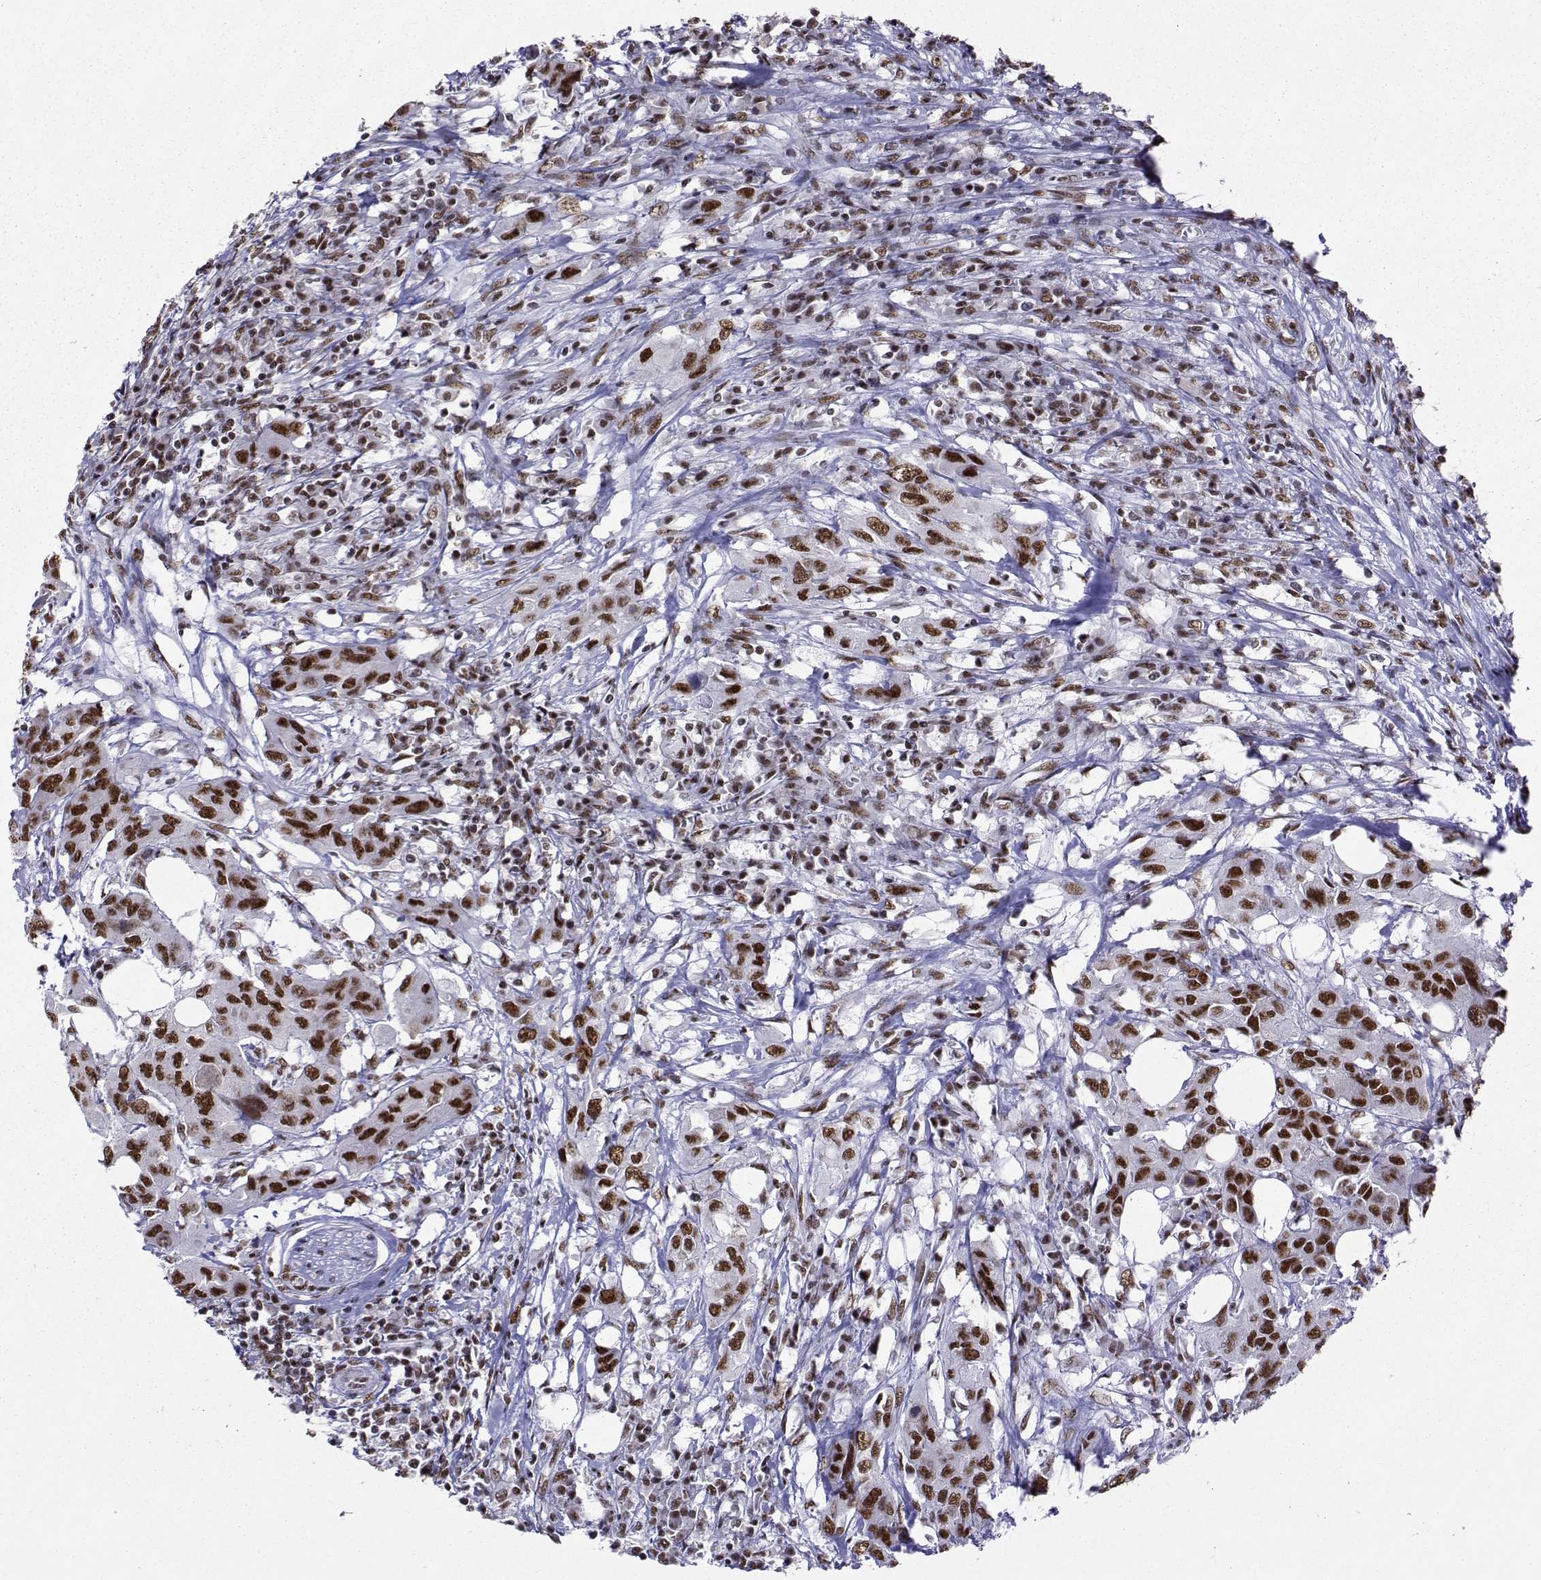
{"staining": {"intensity": "strong", "quantity": "25%-75%", "location": "nuclear"}, "tissue": "urothelial cancer", "cell_type": "Tumor cells", "image_type": "cancer", "snomed": [{"axis": "morphology", "description": "Urothelial carcinoma, NOS"}, {"axis": "morphology", "description": "Urothelial carcinoma, High grade"}, {"axis": "topography", "description": "Urinary bladder"}], "caption": "DAB (3,3'-diaminobenzidine) immunohistochemical staining of human transitional cell carcinoma exhibits strong nuclear protein positivity in about 25%-75% of tumor cells. (DAB (3,3'-diaminobenzidine) IHC with brightfield microscopy, high magnification).", "gene": "SNRPB2", "patient": {"sex": "male", "age": 63}}